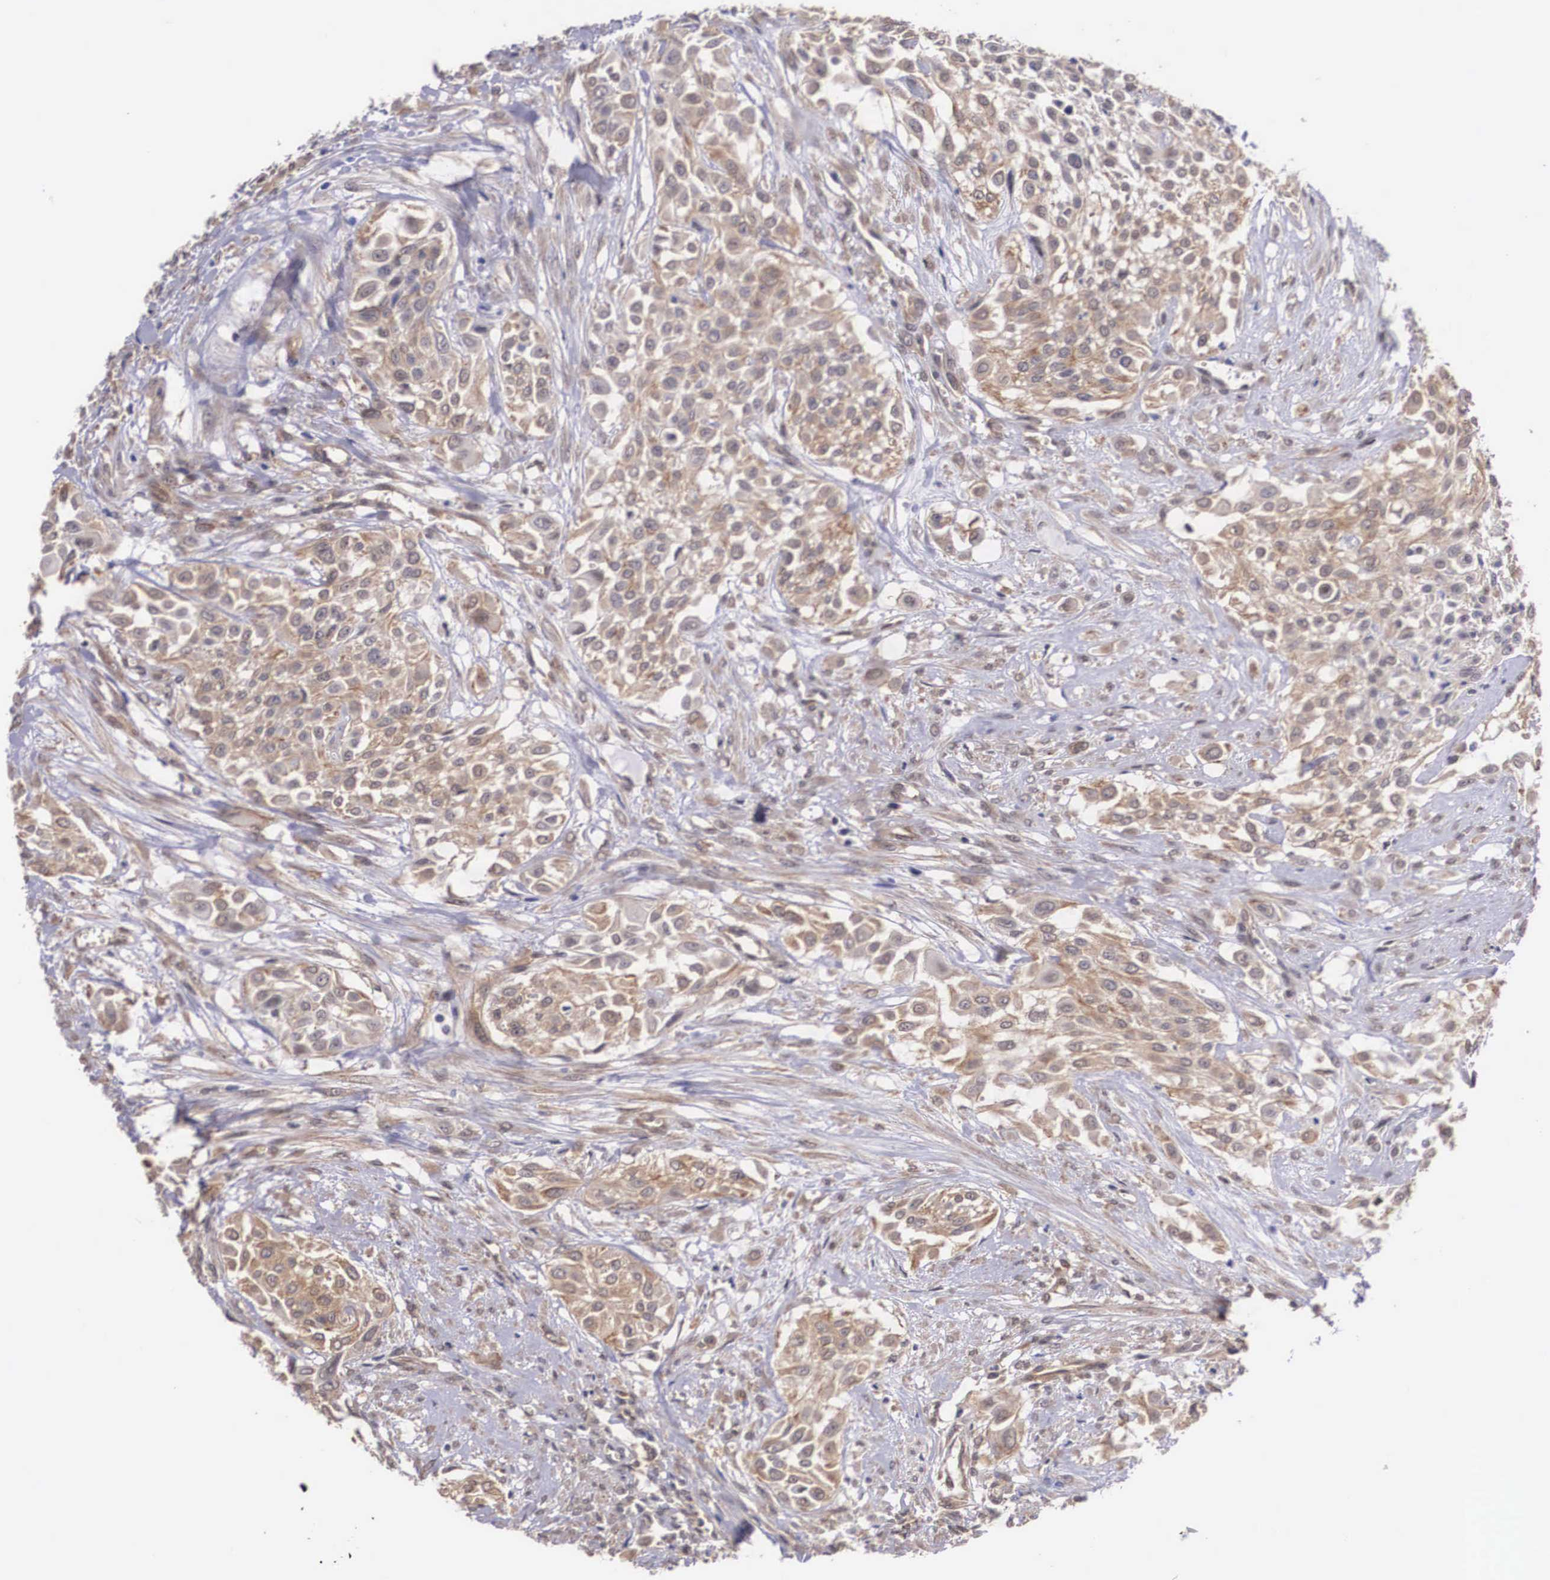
{"staining": {"intensity": "weak", "quantity": "25%-75%", "location": "cytoplasmic/membranous"}, "tissue": "urothelial cancer", "cell_type": "Tumor cells", "image_type": "cancer", "snomed": [{"axis": "morphology", "description": "Urothelial carcinoma, High grade"}, {"axis": "topography", "description": "Urinary bladder"}], "caption": "This photomicrograph reveals immunohistochemistry (IHC) staining of human urothelial carcinoma (high-grade), with low weak cytoplasmic/membranous positivity in approximately 25%-75% of tumor cells.", "gene": "OTX2", "patient": {"sex": "male", "age": 57}}